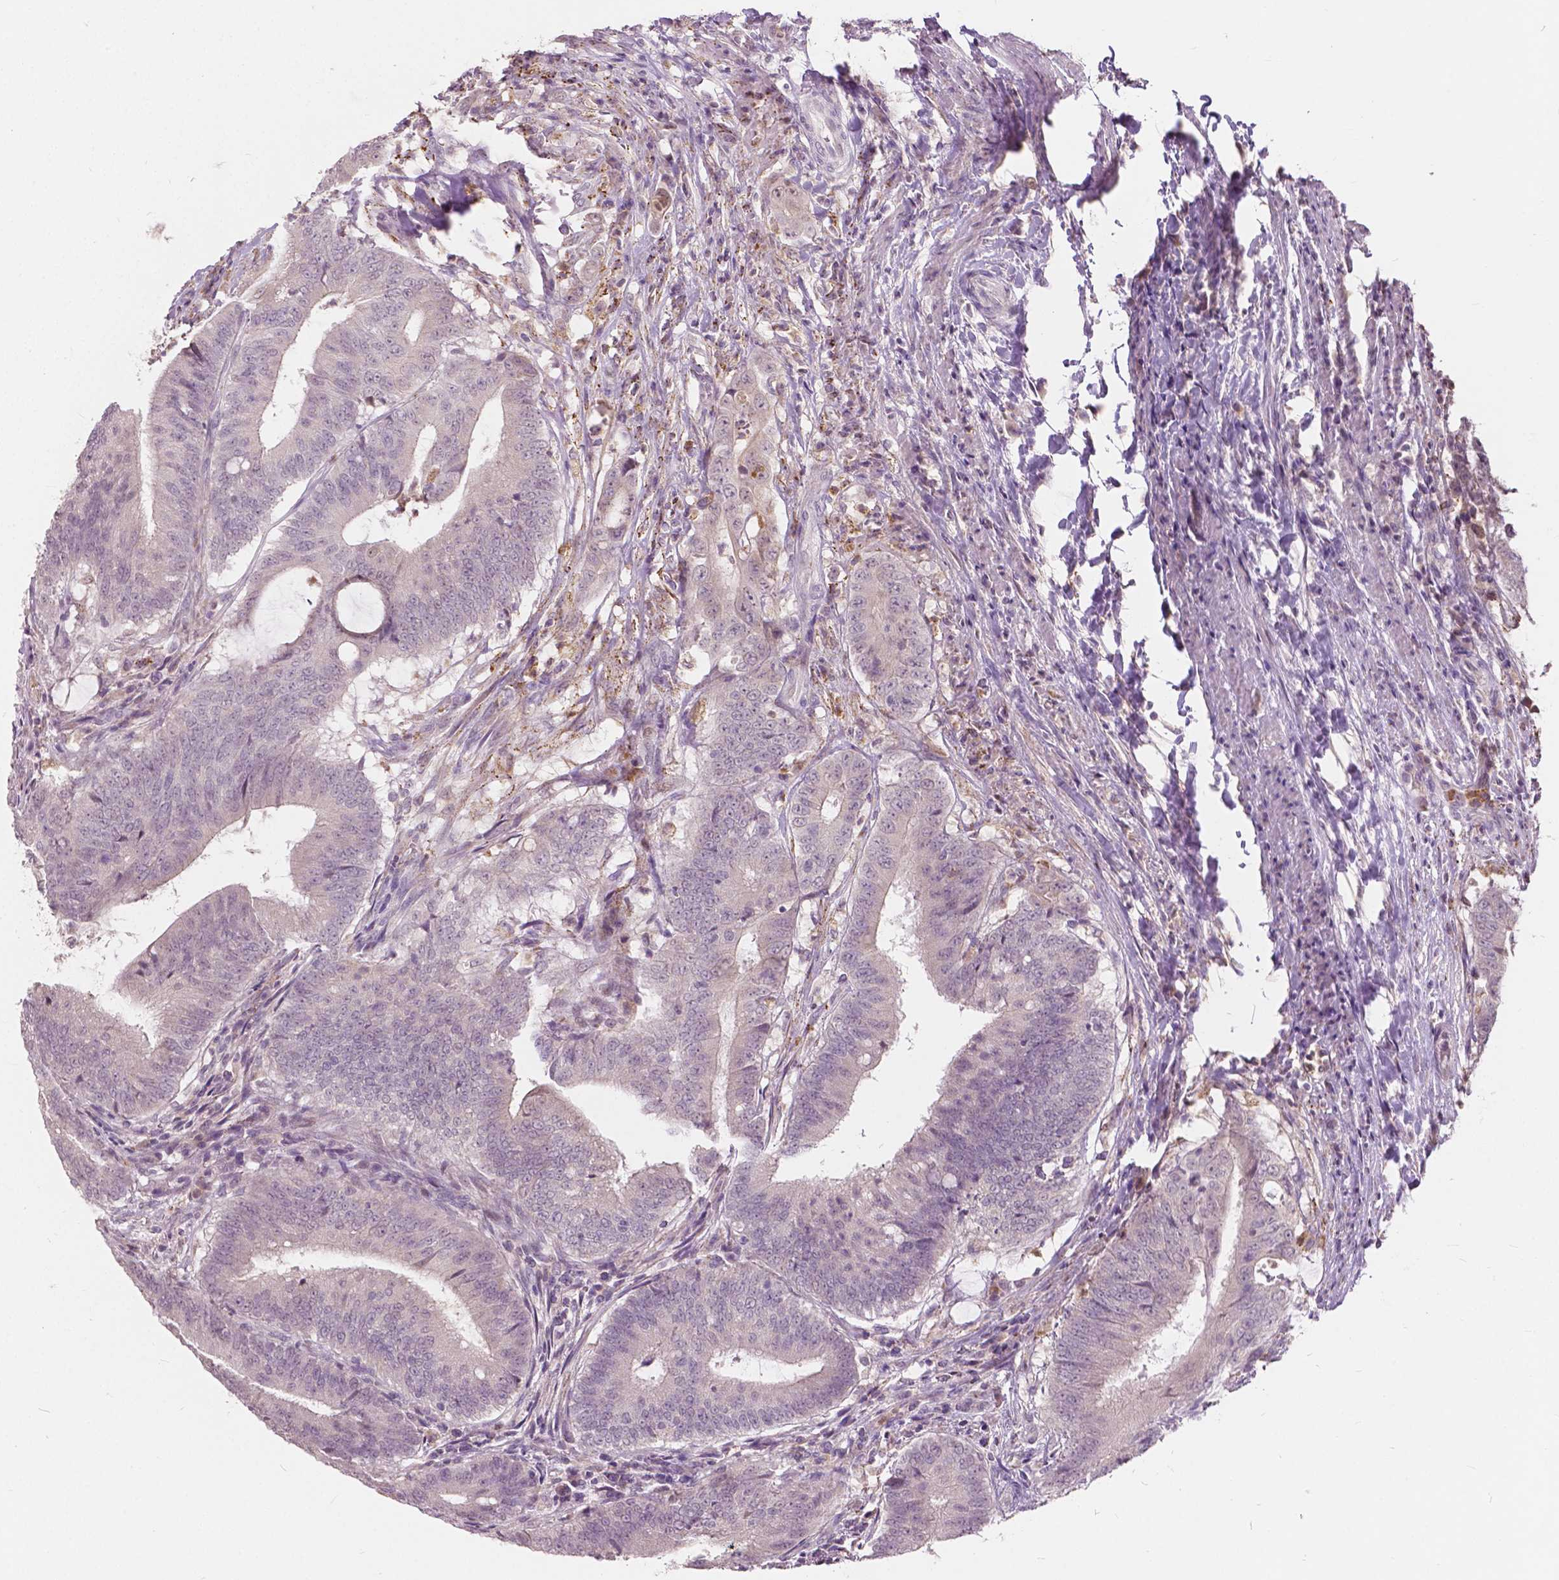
{"staining": {"intensity": "negative", "quantity": "none", "location": "none"}, "tissue": "colorectal cancer", "cell_type": "Tumor cells", "image_type": "cancer", "snomed": [{"axis": "morphology", "description": "Adenocarcinoma, NOS"}, {"axis": "topography", "description": "Colon"}], "caption": "Immunohistochemical staining of adenocarcinoma (colorectal) reveals no significant expression in tumor cells.", "gene": "DLX6", "patient": {"sex": "female", "age": 43}}